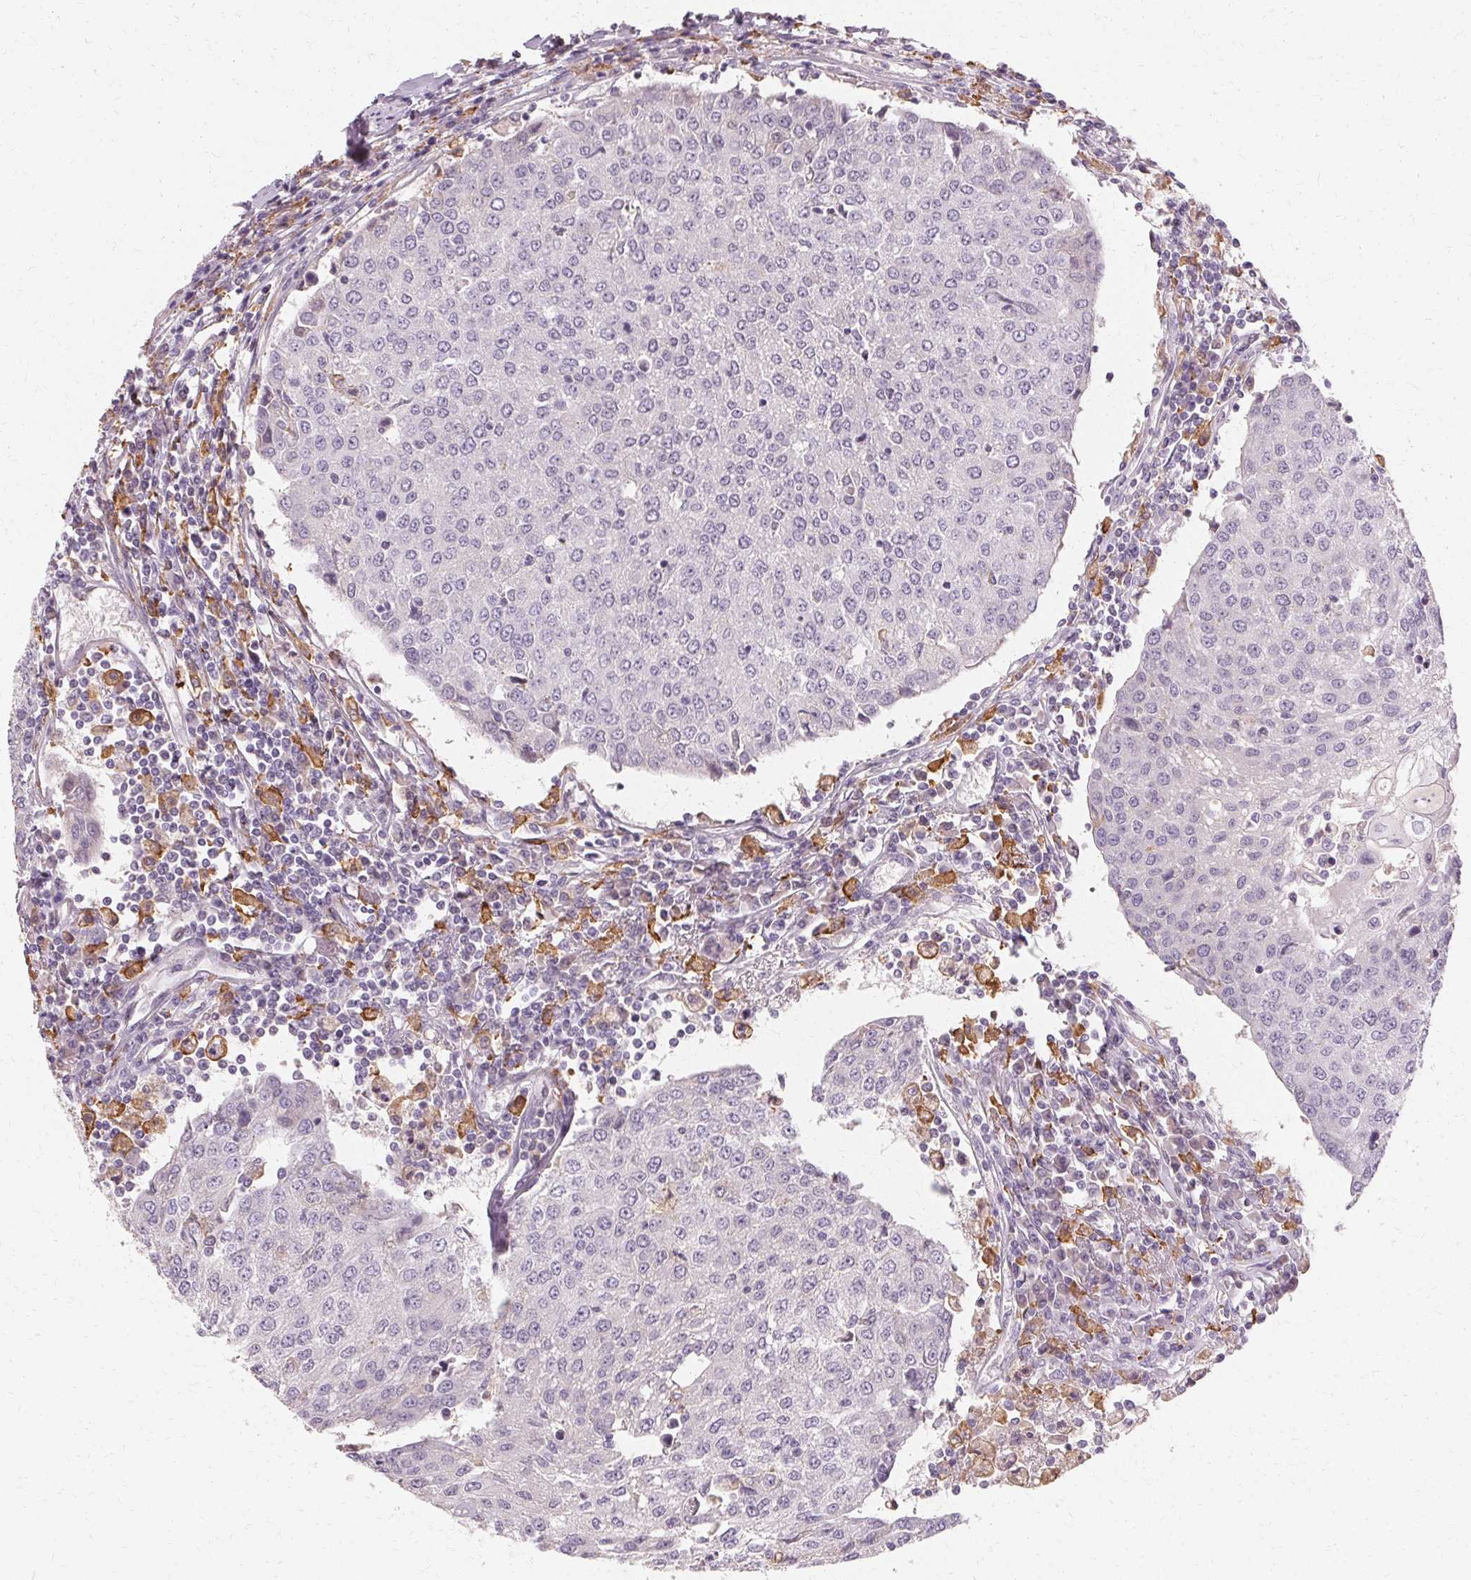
{"staining": {"intensity": "negative", "quantity": "none", "location": "none"}, "tissue": "urothelial cancer", "cell_type": "Tumor cells", "image_type": "cancer", "snomed": [{"axis": "morphology", "description": "Urothelial carcinoma, High grade"}, {"axis": "topography", "description": "Urinary bladder"}], "caption": "An IHC image of urothelial cancer is shown. There is no staining in tumor cells of urothelial cancer.", "gene": "IFNGR1", "patient": {"sex": "female", "age": 85}}